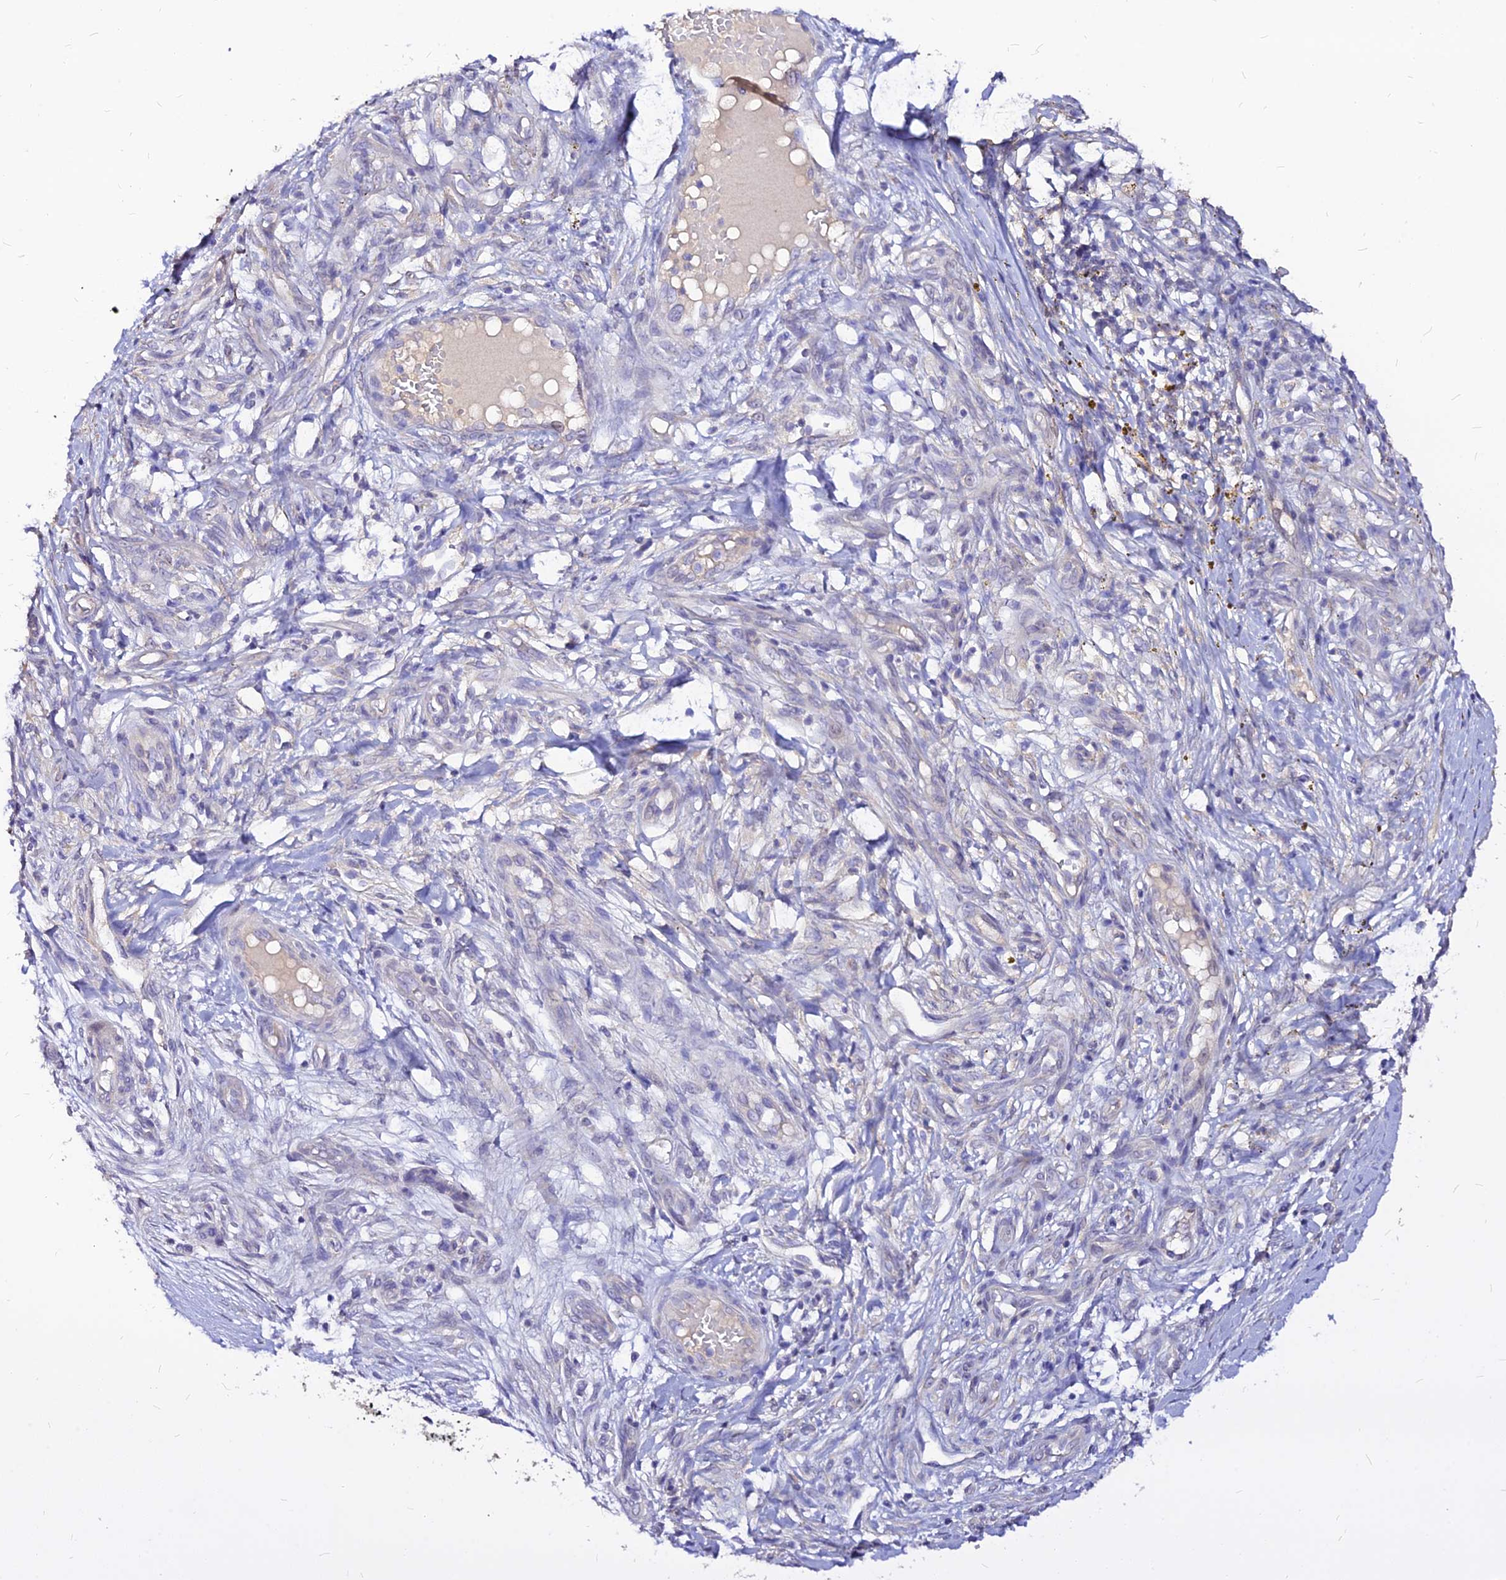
{"staining": {"intensity": "negative", "quantity": "none", "location": "none"}, "tissue": "skin cancer", "cell_type": "Tumor cells", "image_type": "cancer", "snomed": [{"axis": "morphology", "description": "Basal cell carcinoma"}, {"axis": "topography", "description": "Skin"}], "caption": "The histopathology image demonstrates no significant positivity in tumor cells of skin cancer (basal cell carcinoma).", "gene": "CZIB", "patient": {"sex": "male", "age": 88}}